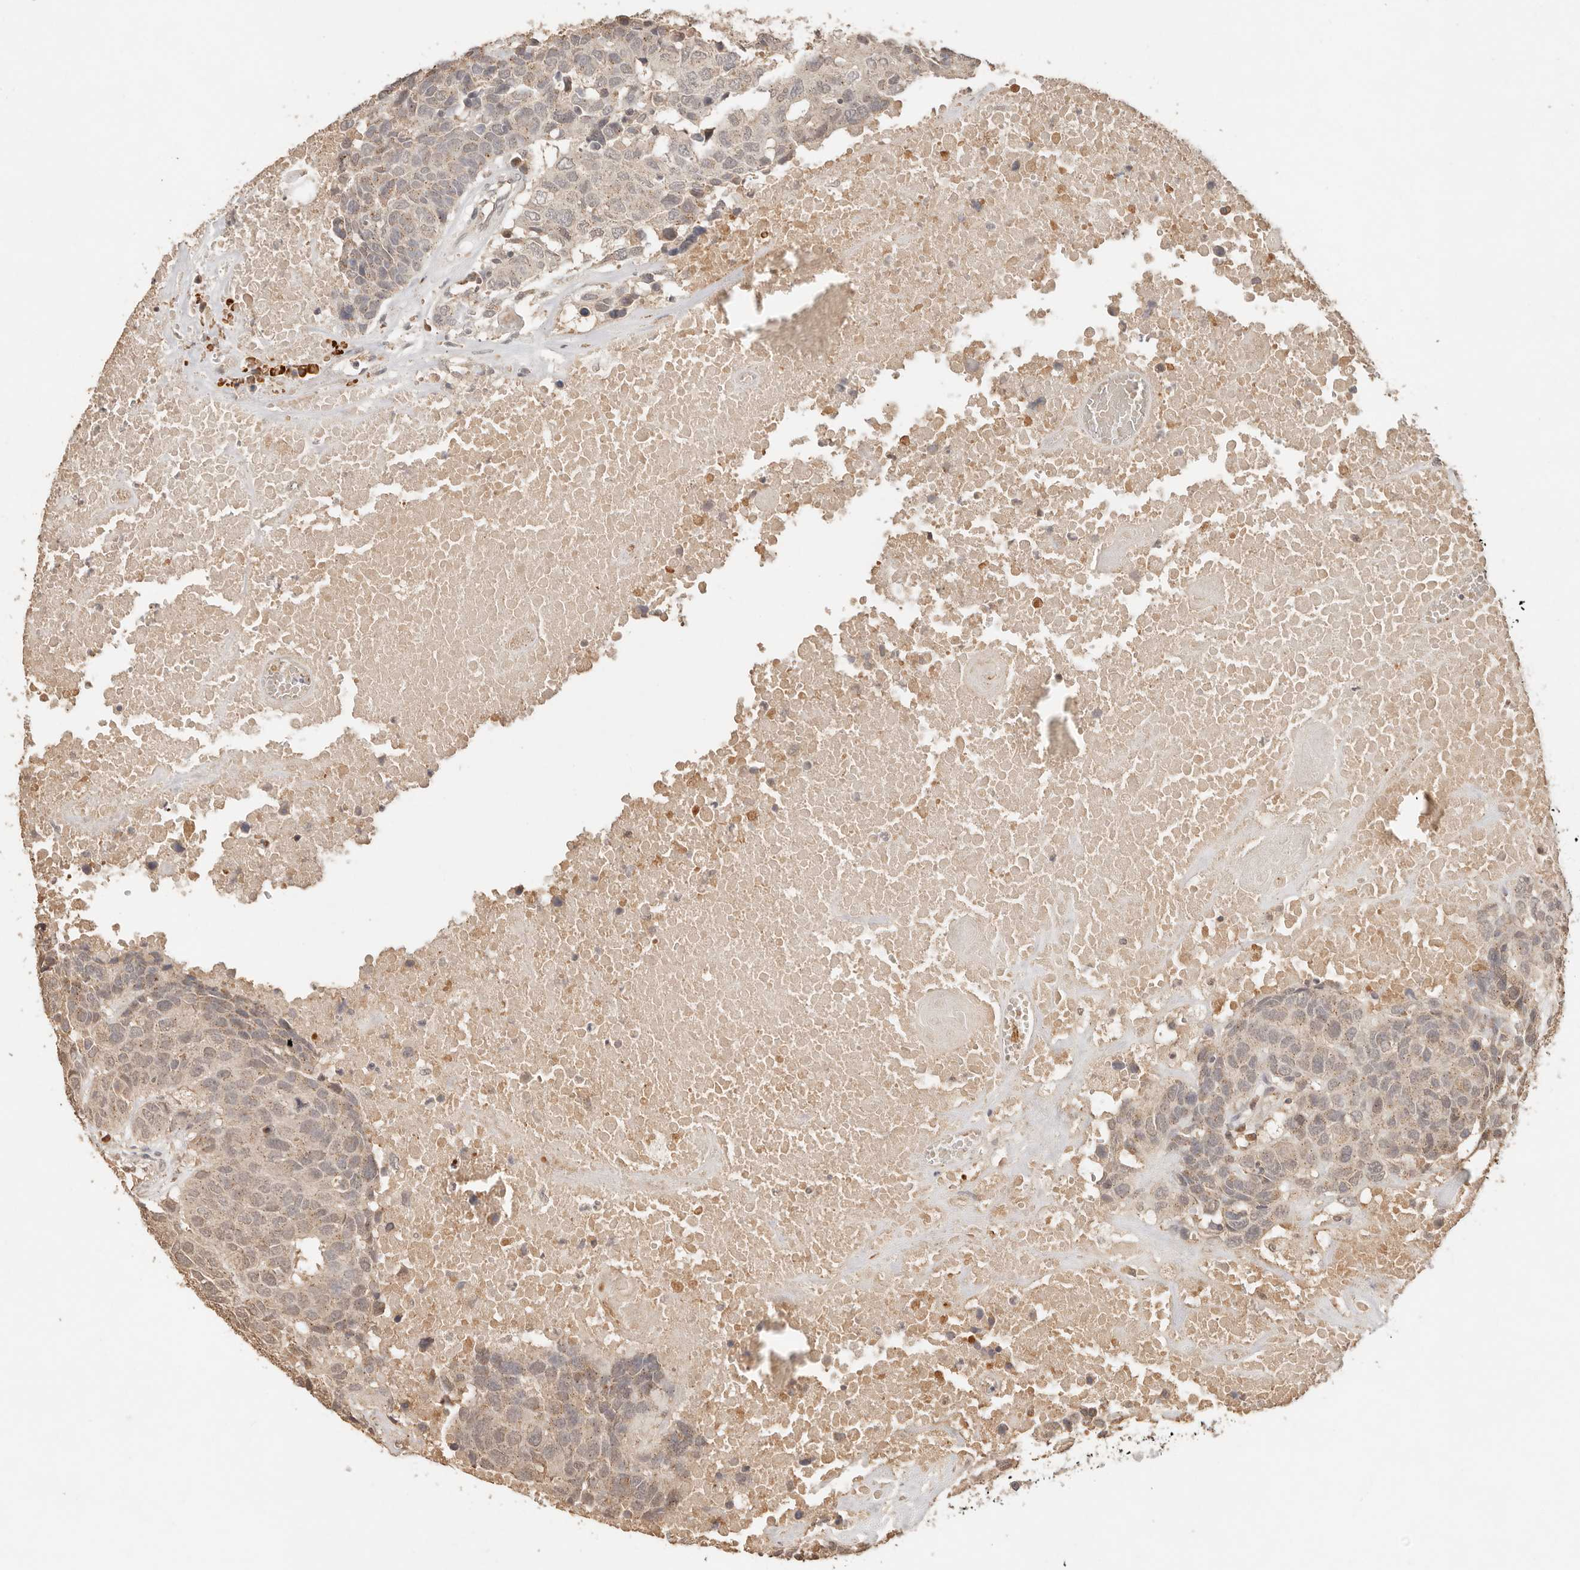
{"staining": {"intensity": "weak", "quantity": "25%-75%", "location": "cytoplasmic/membranous"}, "tissue": "head and neck cancer", "cell_type": "Tumor cells", "image_type": "cancer", "snomed": [{"axis": "morphology", "description": "Squamous cell carcinoma, NOS"}, {"axis": "topography", "description": "Head-Neck"}], "caption": "DAB (3,3'-diaminobenzidine) immunohistochemical staining of head and neck squamous cell carcinoma reveals weak cytoplasmic/membranous protein expression in about 25%-75% of tumor cells.", "gene": "LMO4", "patient": {"sex": "male", "age": 66}}